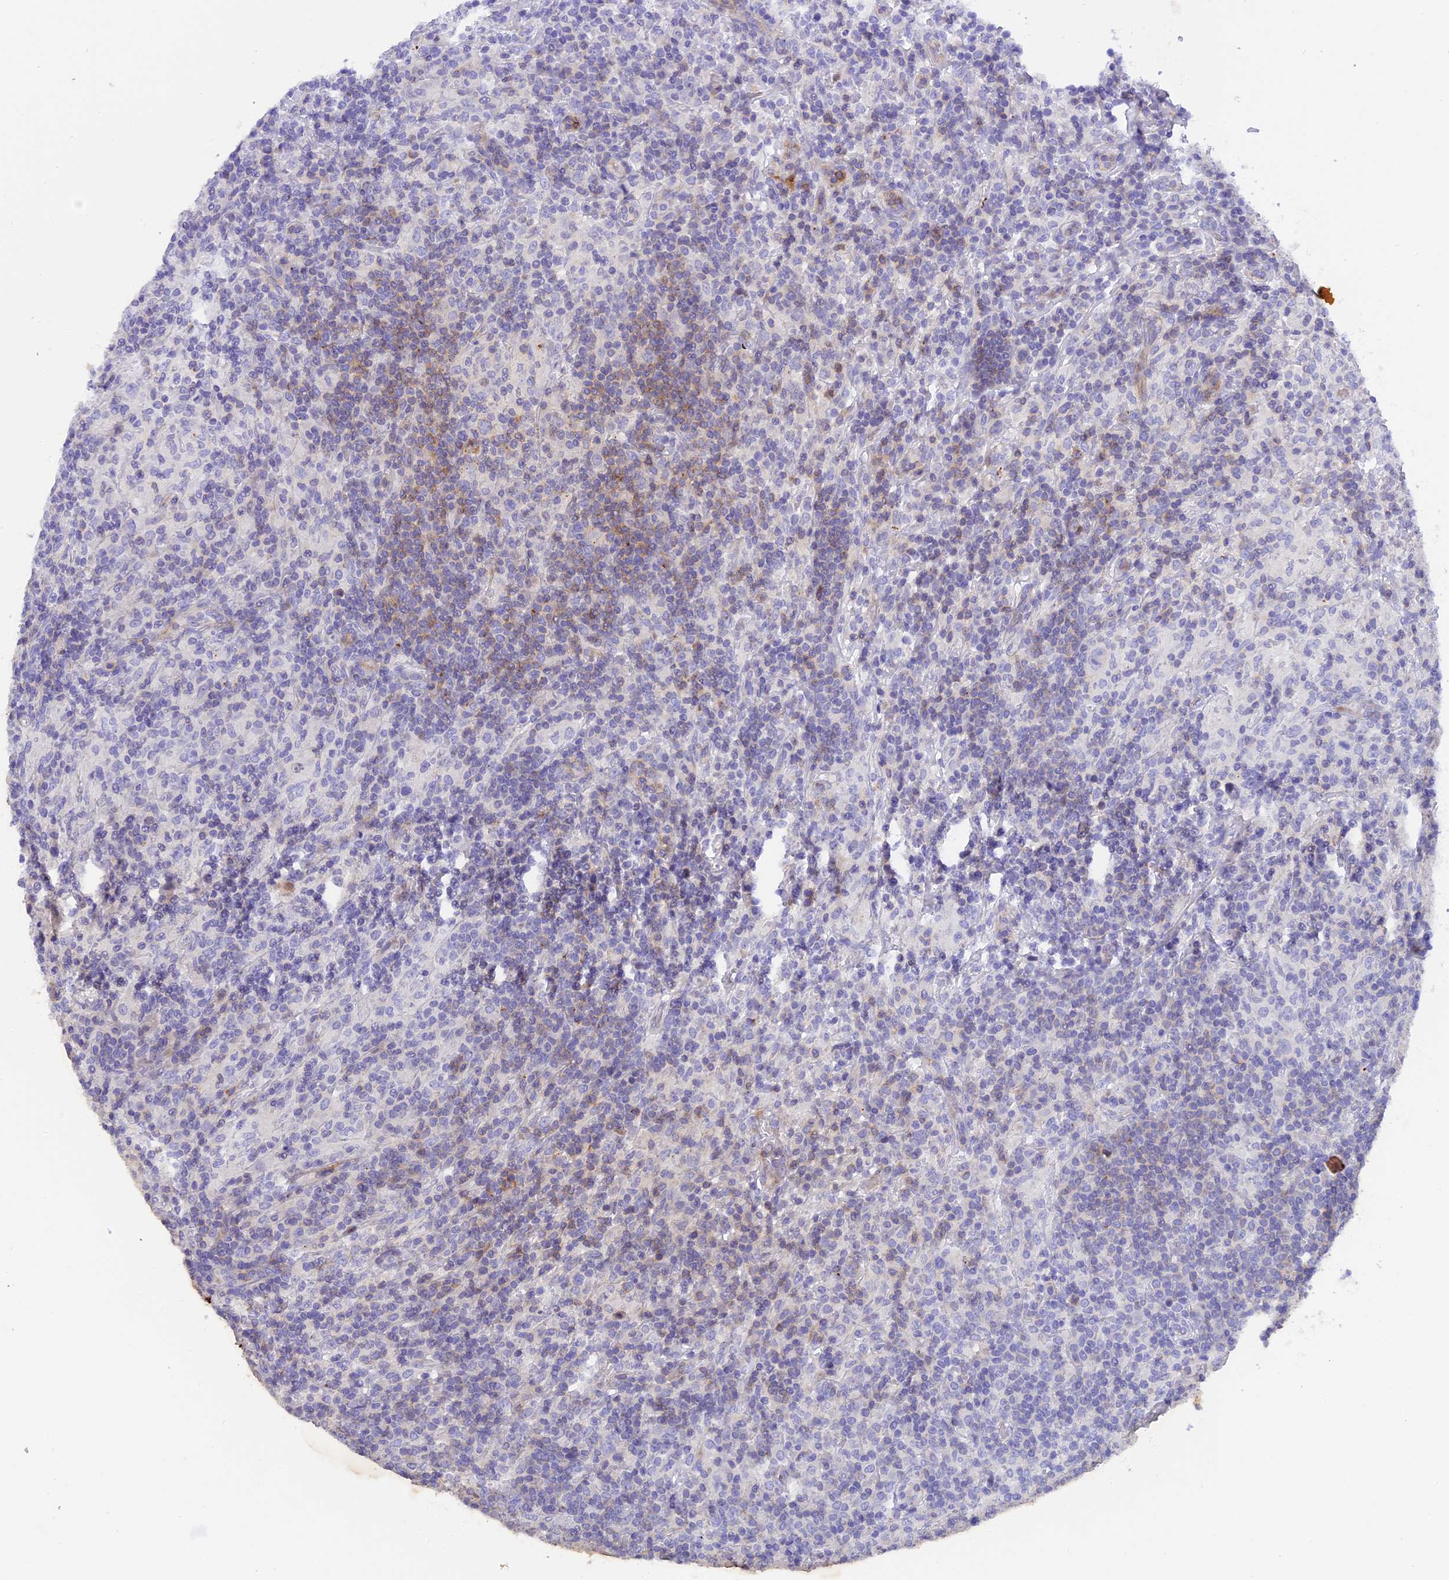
{"staining": {"intensity": "negative", "quantity": "none", "location": "none"}, "tissue": "lymphoma", "cell_type": "Tumor cells", "image_type": "cancer", "snomed": [{"axis": "morphology", "description": "Hodgkin's disease, NOS"}, {"axis": "topography", "description": "Lymph node"}], "caption": "Protein analysis of lymphoma demonstrates no significant expression in tumor cells. The staining is performed using DAB (3,3'-diaminobenzidine) brown chromogen with nuclei counter-stained in using hematoxylin.", "gene": "FAM193A", "patient": {"sex": "male", "age": 70}}